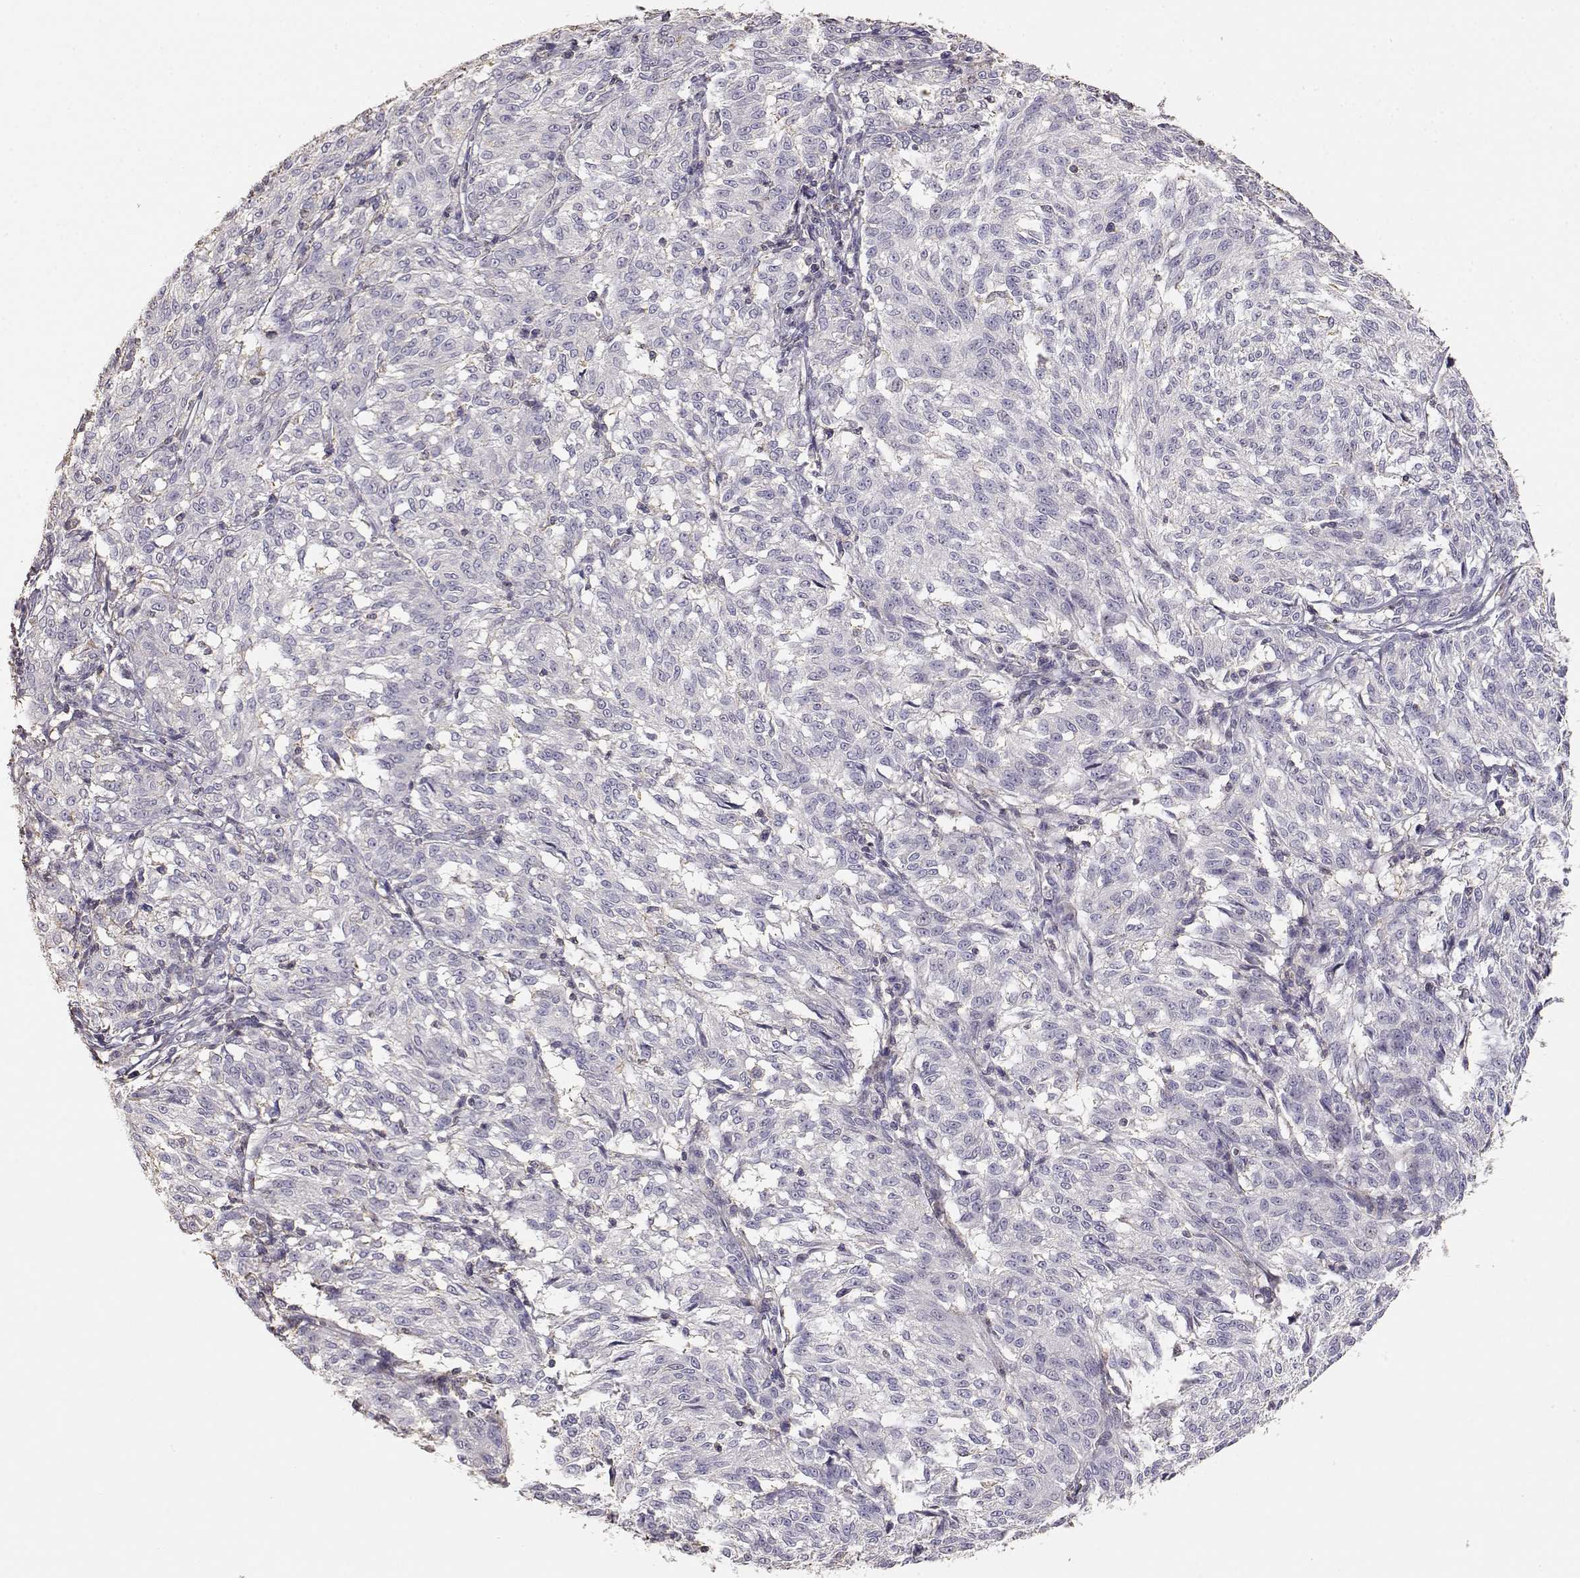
{"staining": {"intensity": "negative", "quantity": "none", "location": "none"}, "tissue": "melanoma", "cell_type": "Tumor cells", "image_type": "cancer", "snomed": [{"axis": "morphology", "description": "Malignant melanoma, NOS"}, {"axis": "topography", "description": "Skin"}], "caption": "The IHC histopathology image has no significant positivity in tumor cells of malignant melanoma tissue.", "gene": "TNFRSF10C", "patient": {"sex": "female", "age": 72}}